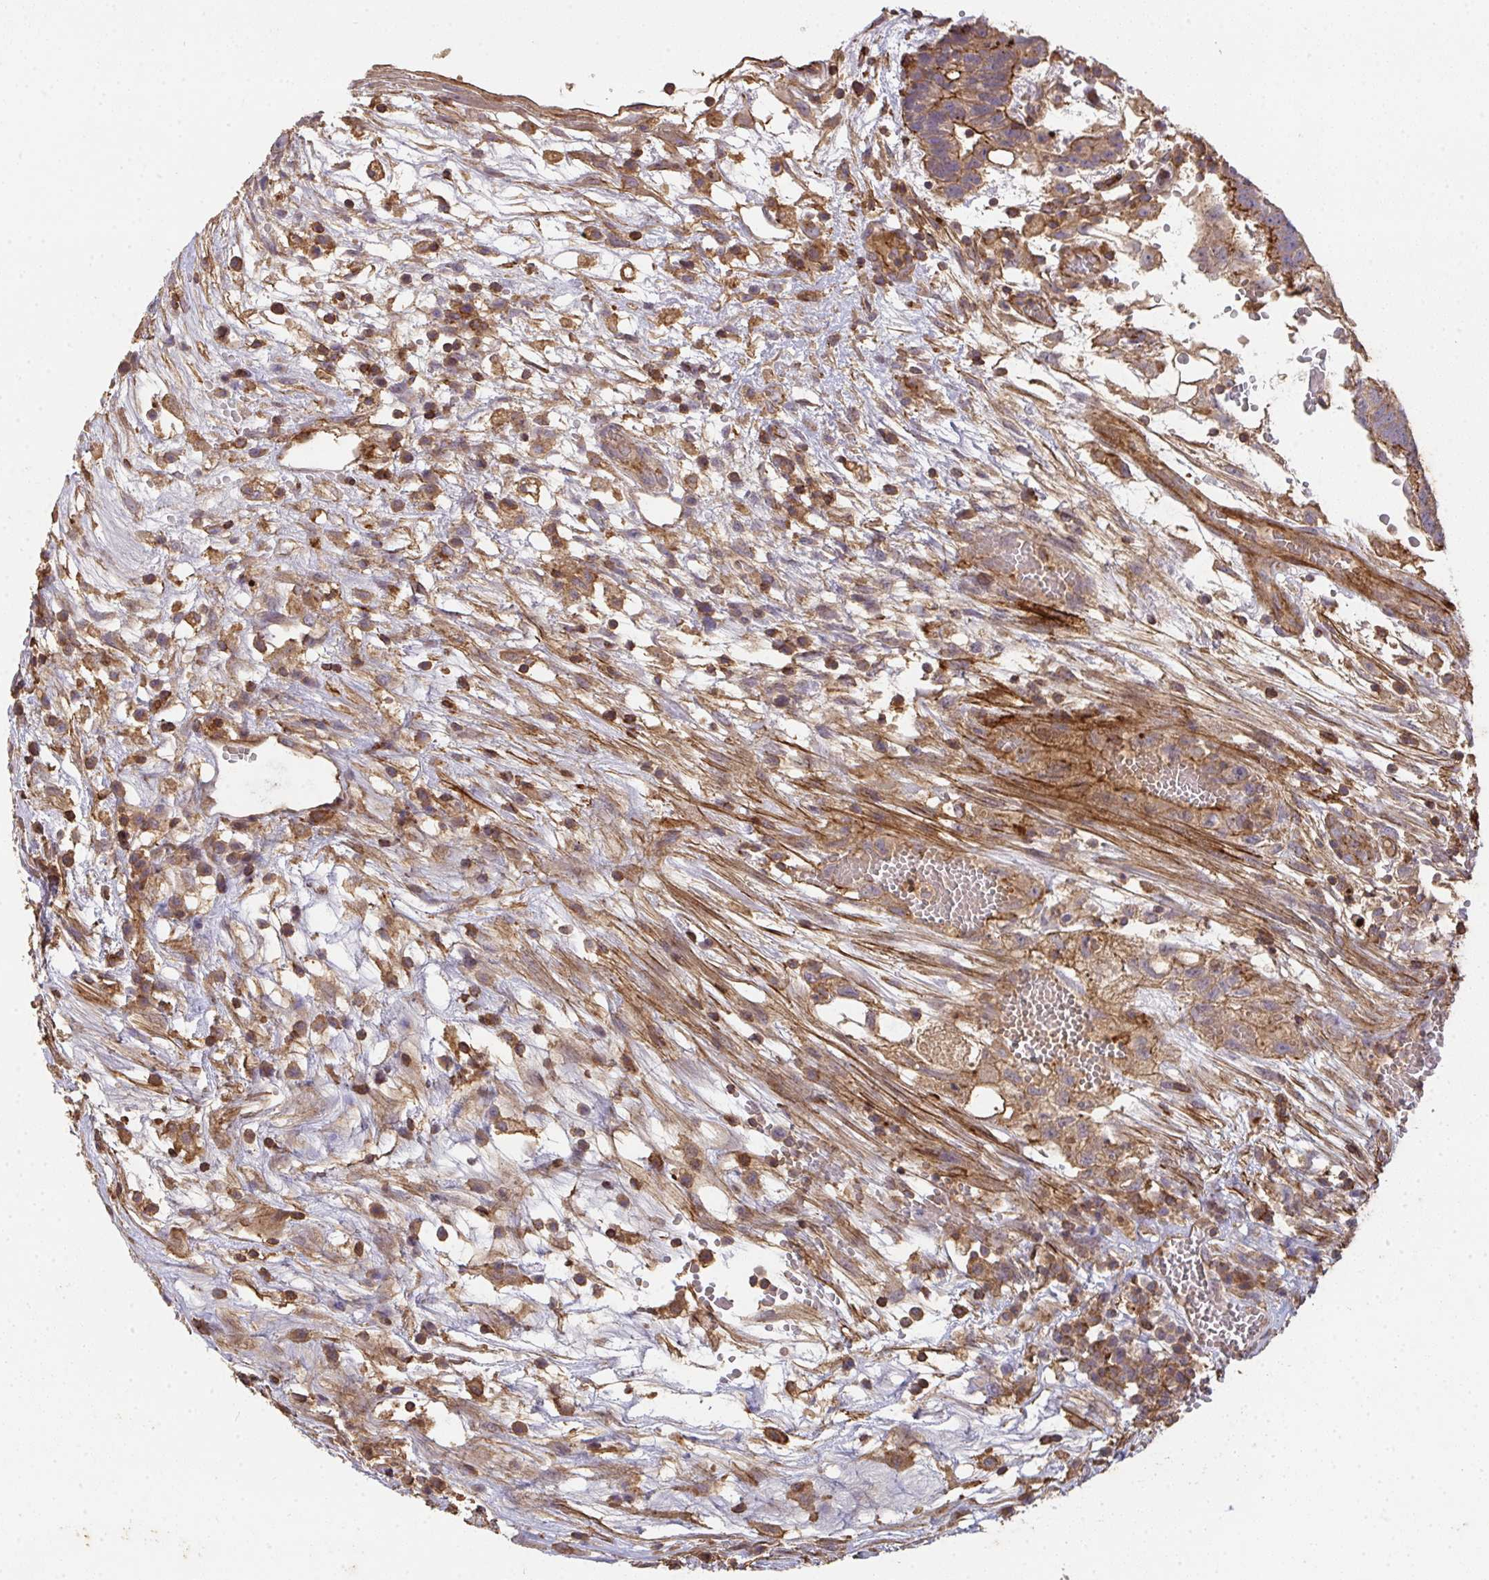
{"staining": {"intensity": "moderate", "quantity": ">75%", "location": "cytoplasmic/membranous"}, "tissue": "testis cancer", "cell_type": "Tumor cells", "image_type": "cancer", "snomed": [{"axis": "morphology", "description": "Normal tissue, NOS"}, {"axis": "morphology", "description": "Carcinoma, Embryonal, NOS"}, {"axis": "topography", "description": "Testis"}], "caption": "This is a histology image of immunohistochemistry staining of testis cancer (embryonal carcinoma), which shows moderate staining in the cytoplasmic/membranous of tumor cells.", "gene": "TNMD", "patient": {"sex": "male", "age": 32}}